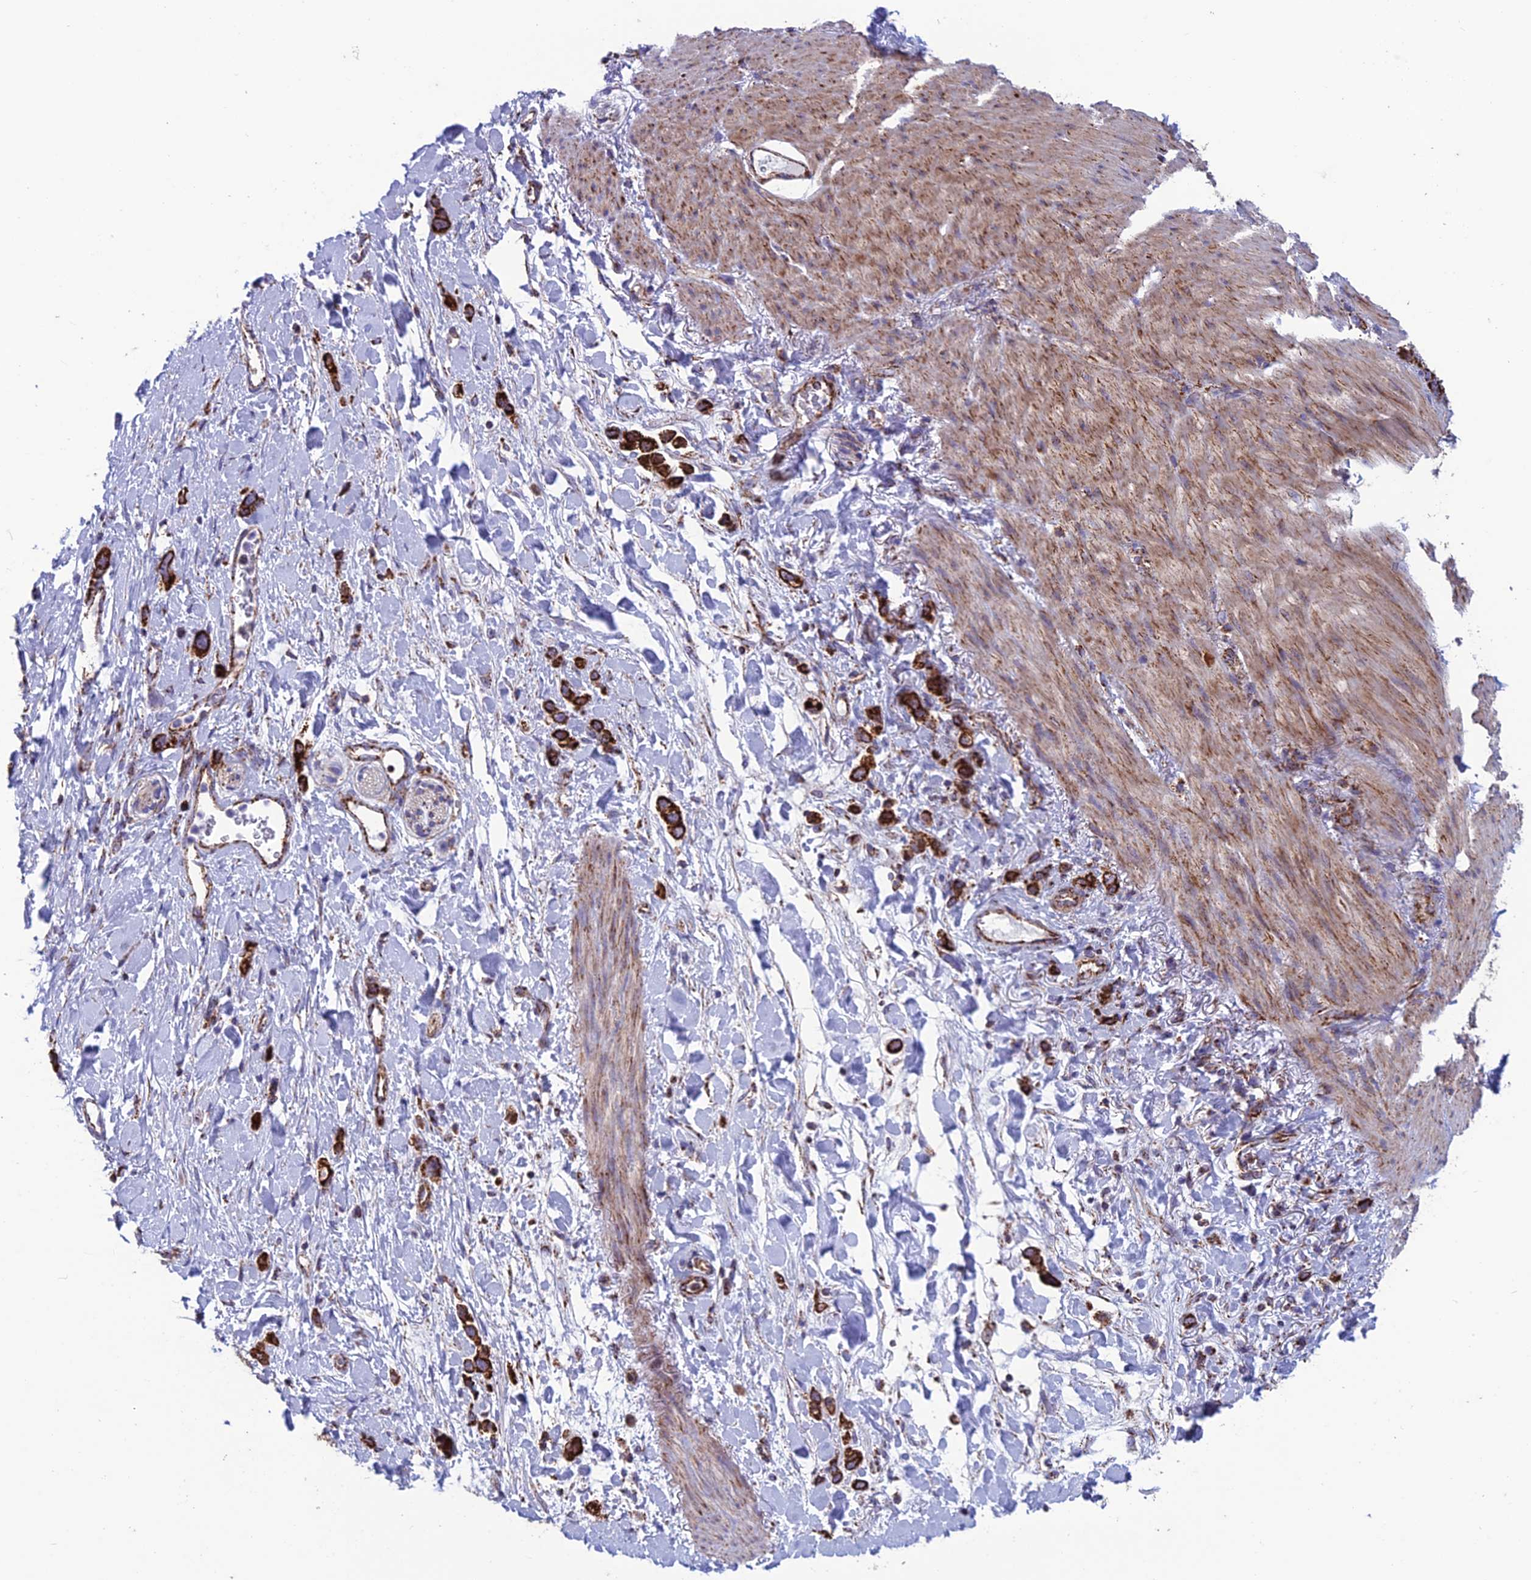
{"staining": {"intensity": "strong", "quantity": ">75%", "location": "cytoplasmic/membranous"}, "tissue": "stomach cancer", "cell_type": "Tumor cells", "image_type": "cancer", "snomed": [{"axis": "morphology", "description": "Adenocarcinoma, NOS"}, {"axis": "topography", "description": "Stomach"}], "caption": "Stomach cancer stained with a protein marker exhibits strong staining in tumor cells.", "gene": "MRPS18B", "patient": {"sex": "female", "age": 65}}